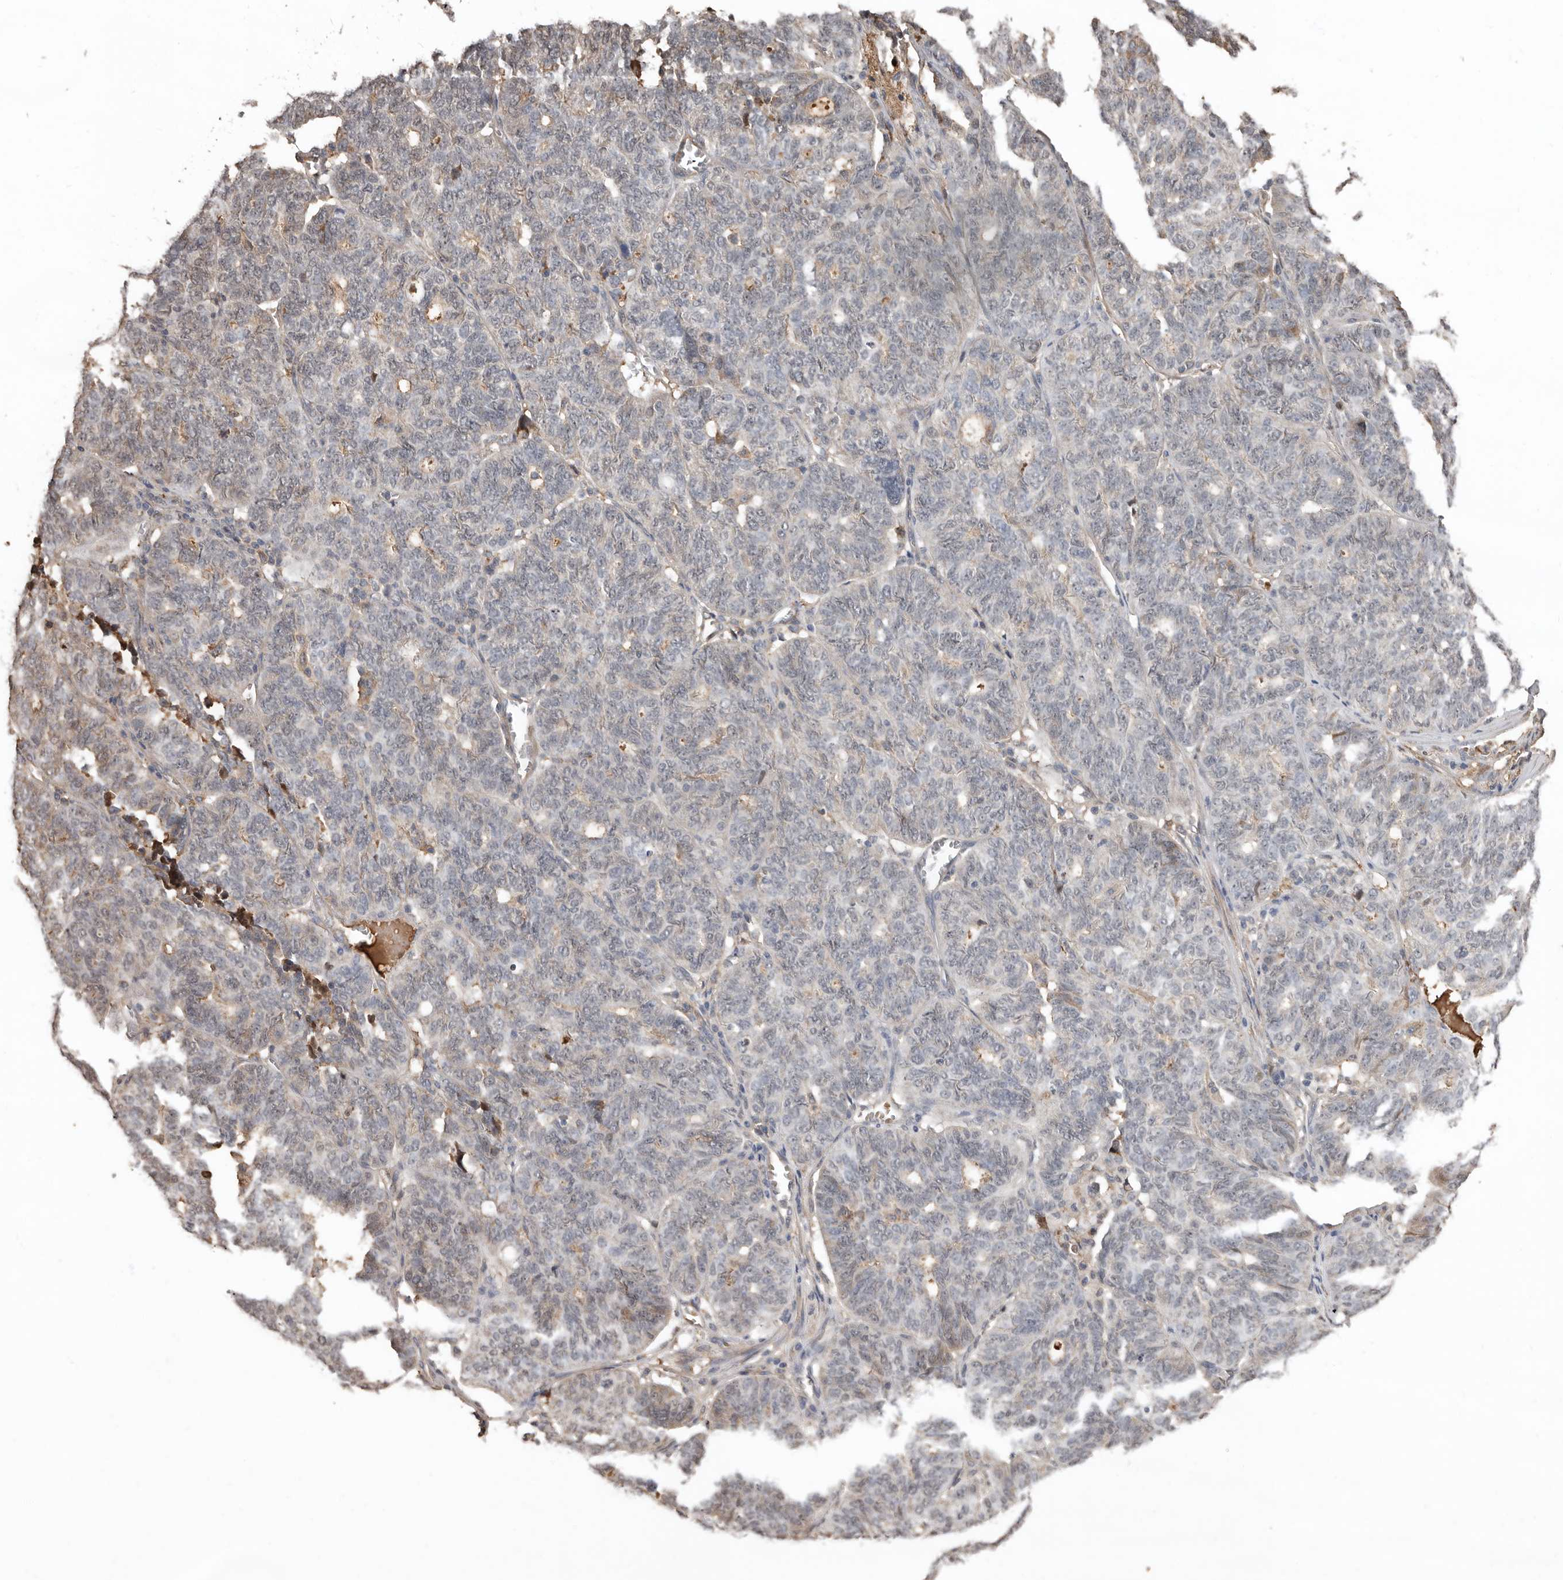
{"staining": {"intensity": "weak", "quantity": "<25%", "location": "cytoplasmic/membranous"}, "tissue": "ovarian cancer", "cell_type": "Tumor cells", "image_type": "cancer", "snomed": [{"axis": "morphology", "description": "Cystadenocarcinoma, serous, NOS"}, {"axis": "topography", "description": "Ovary"}], "caption": "The IHC image has no significant positivity in tumor cells of ovarian cancer tissue.", "gene": "LRGUK", "patient": {"sex": "female", "age": 59}}